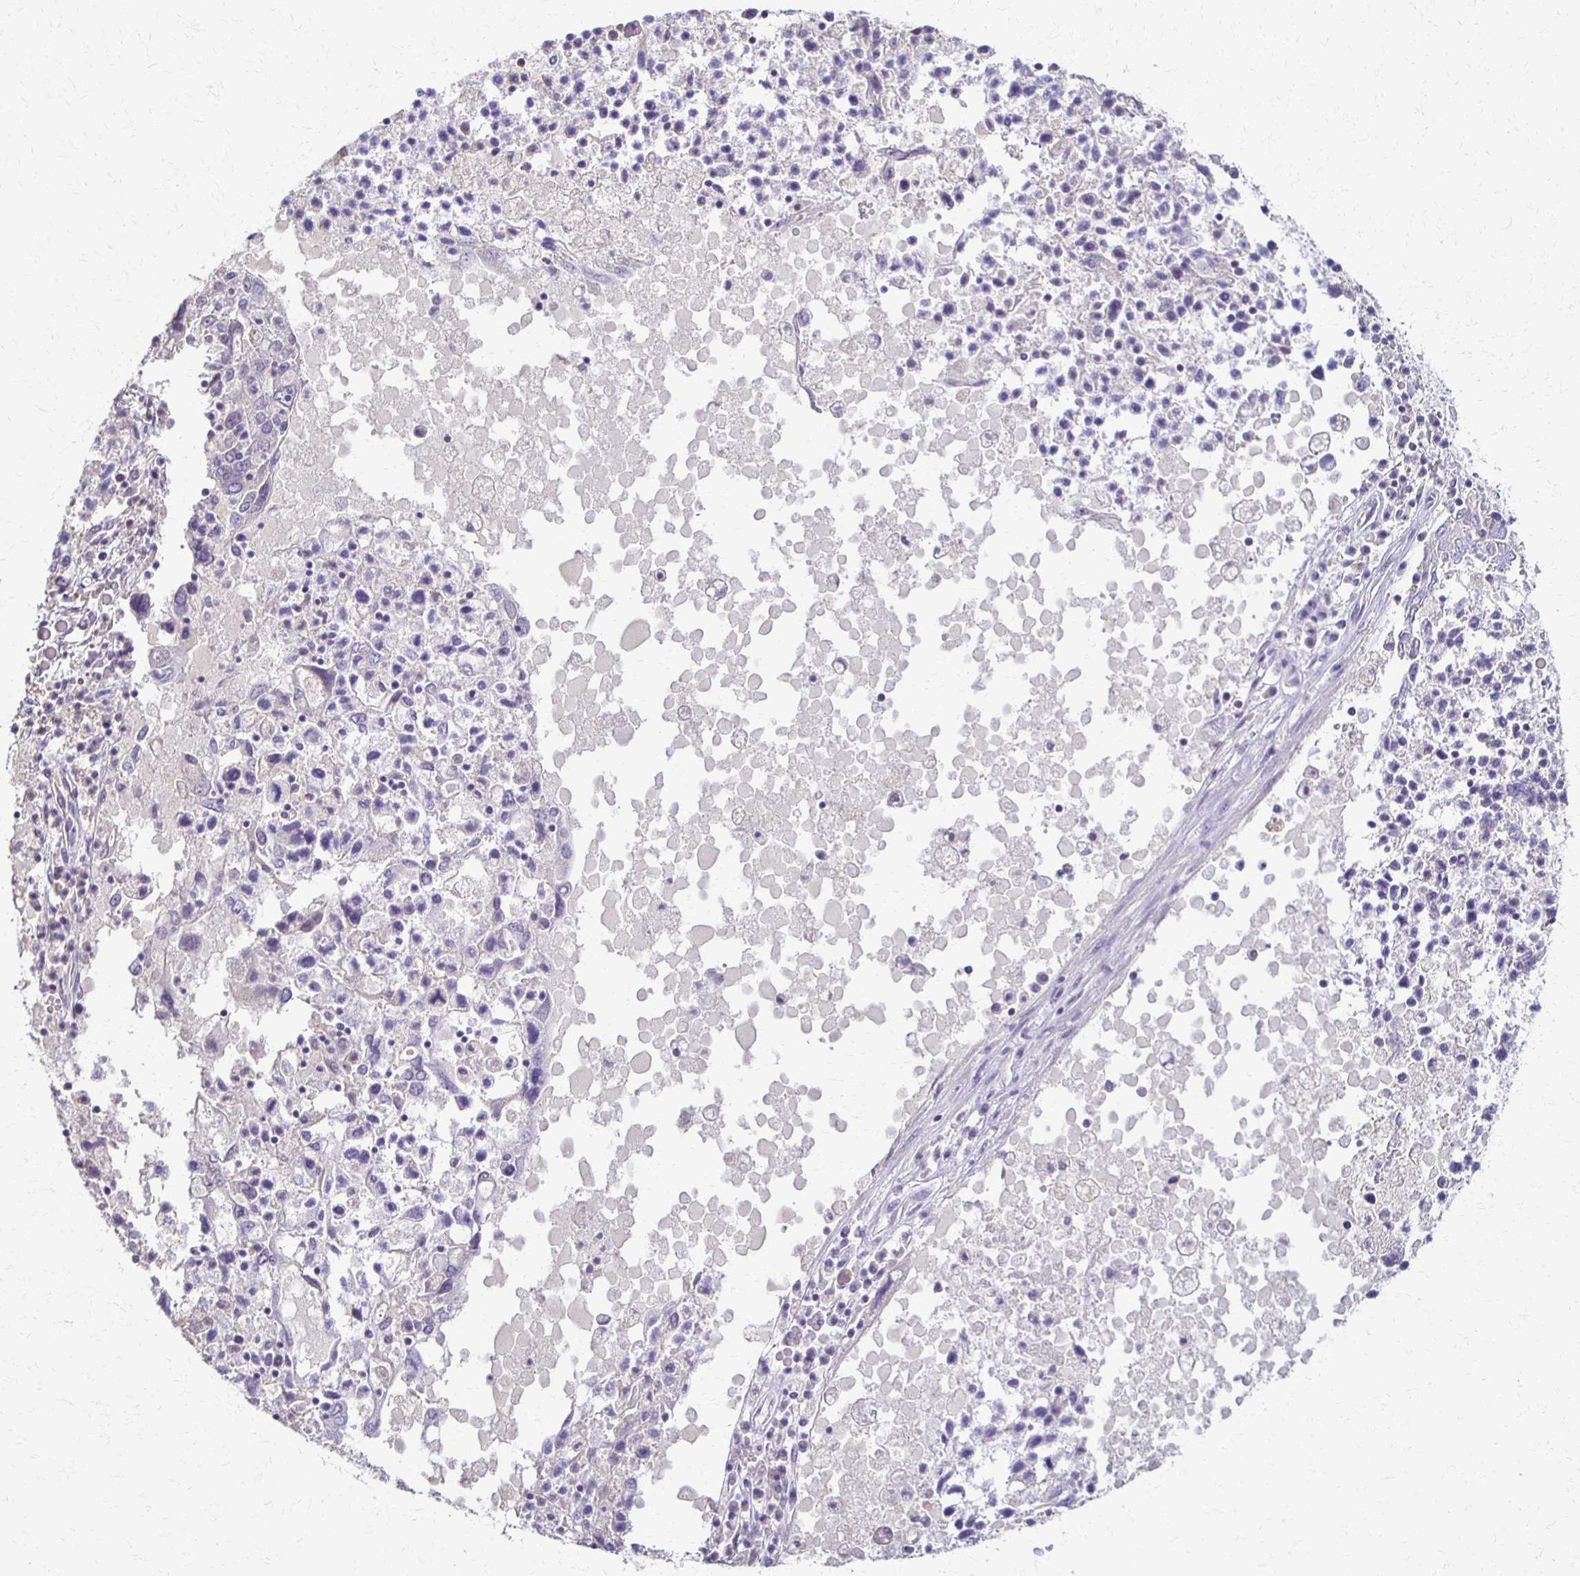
{"staining": {"intensity": "negative", "quantity": "none", "location": "none"}, "tissue": "ovarian cancer", "cell_type": "Tumor cells", "image_type": "cancer", "snomed": [{"axis": "morphology", "description": "Carcinoma, endometroid"}, {"axis": "topography", "description": "Ovary"}], "caption": "Immunohistochemistry (IHC) of human ovarian cancer shows no positivity in tumor cells. (Brightfield microscopy of DAB immunohistochemistry at high magnification).", "gene": "FOXO4", "patient": {"sex": "female", "age": 62}}